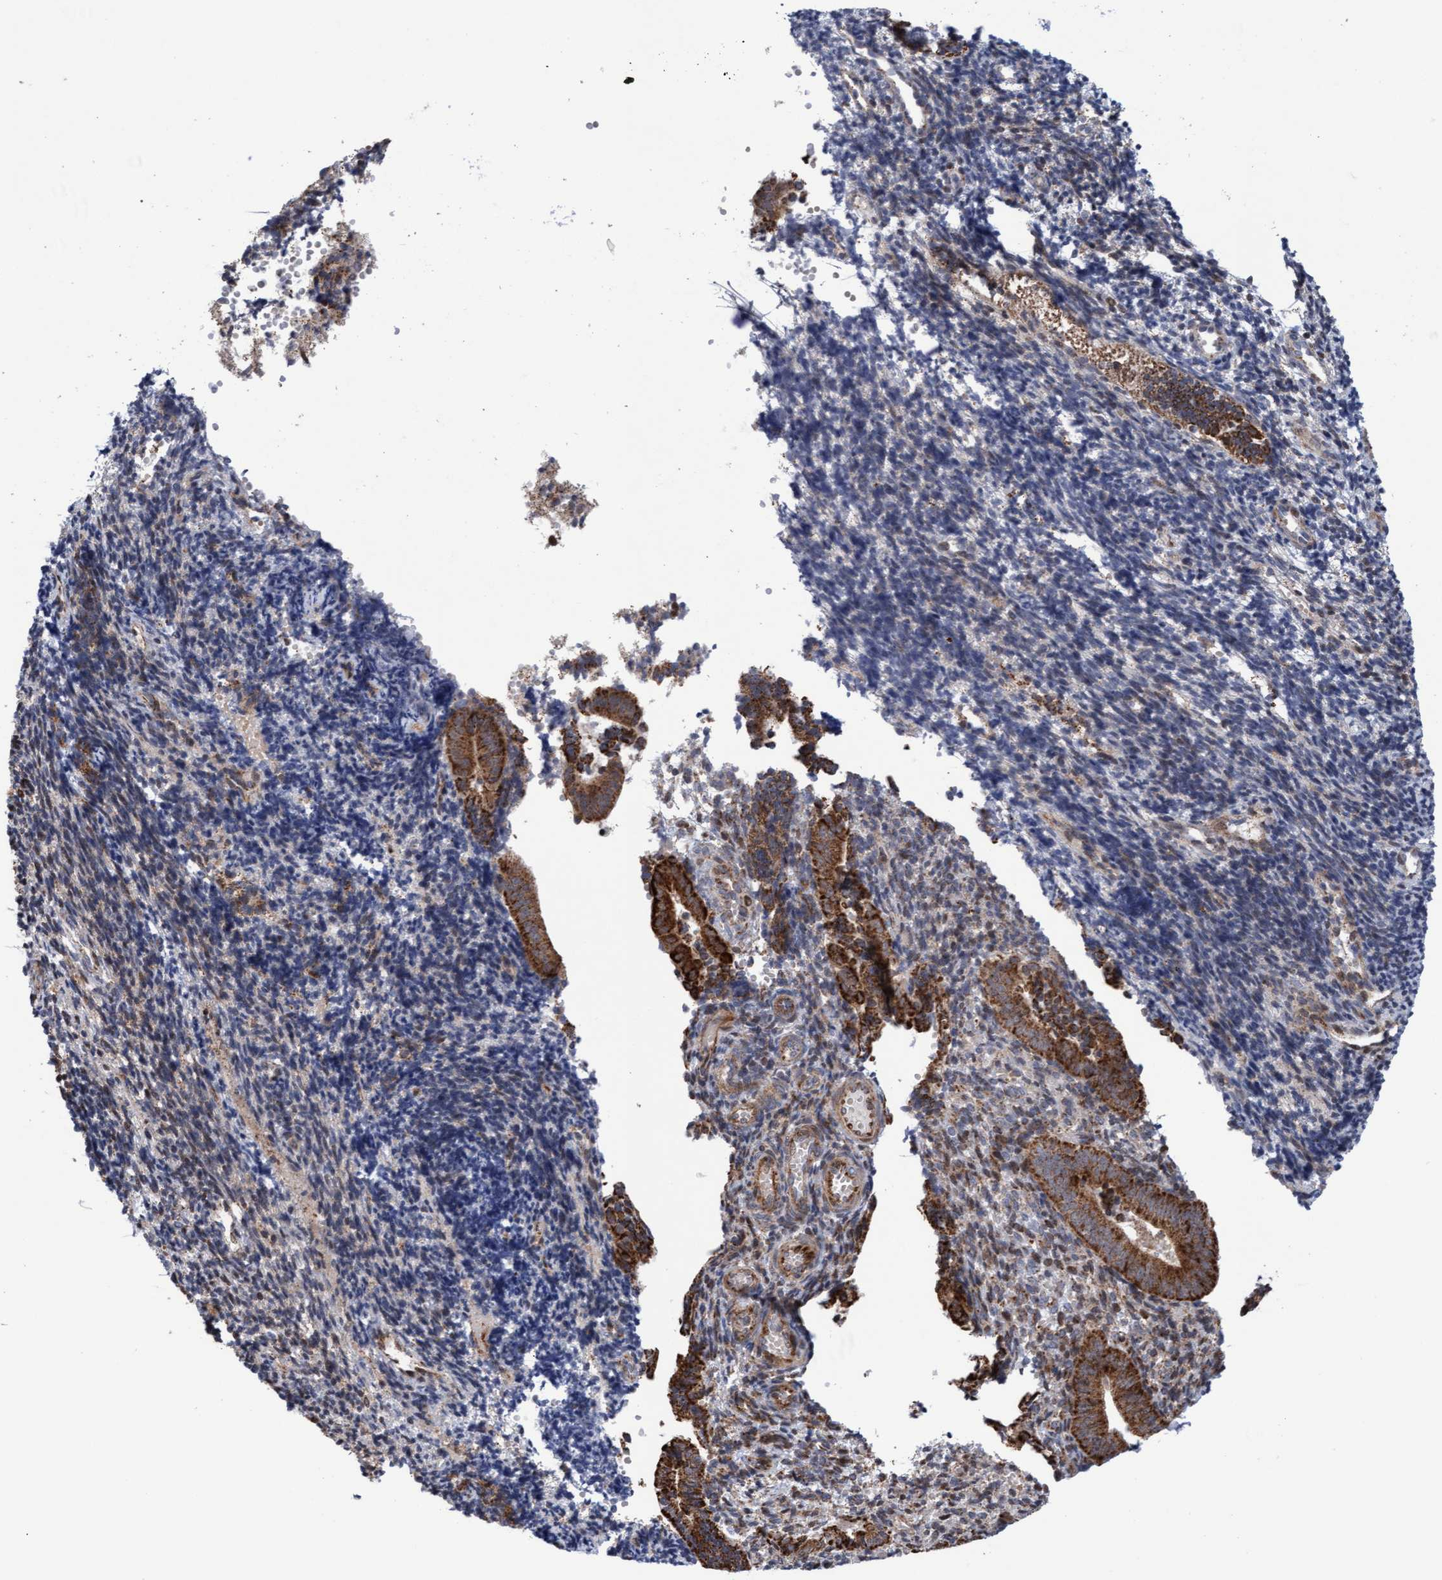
{"staining": {"intensity": "weak", "quantity": "<25%", "location": "cytoplasmic/membranous"}, "tissue": "endometrium", "cell_type": "Cells in endometrial stroma", "image_type": "normal", "snomed": [{"axis": "morphology", "description": "Normal tissue, NOS"}, {"axis": "topography", "description": "Uterus"}, {"axis": "topography", "description": "Endometrium"}], "caption": "Immunohistochemical staining of unremarkable human endometrium reveals no significant staining in cells in endometrial stroma. The staining is performed using DAB brown chromogen with nuclei counter-stained in using hematoxylin.", "gene": "PECR", "patient": {"sex": "female", "age": 33}}